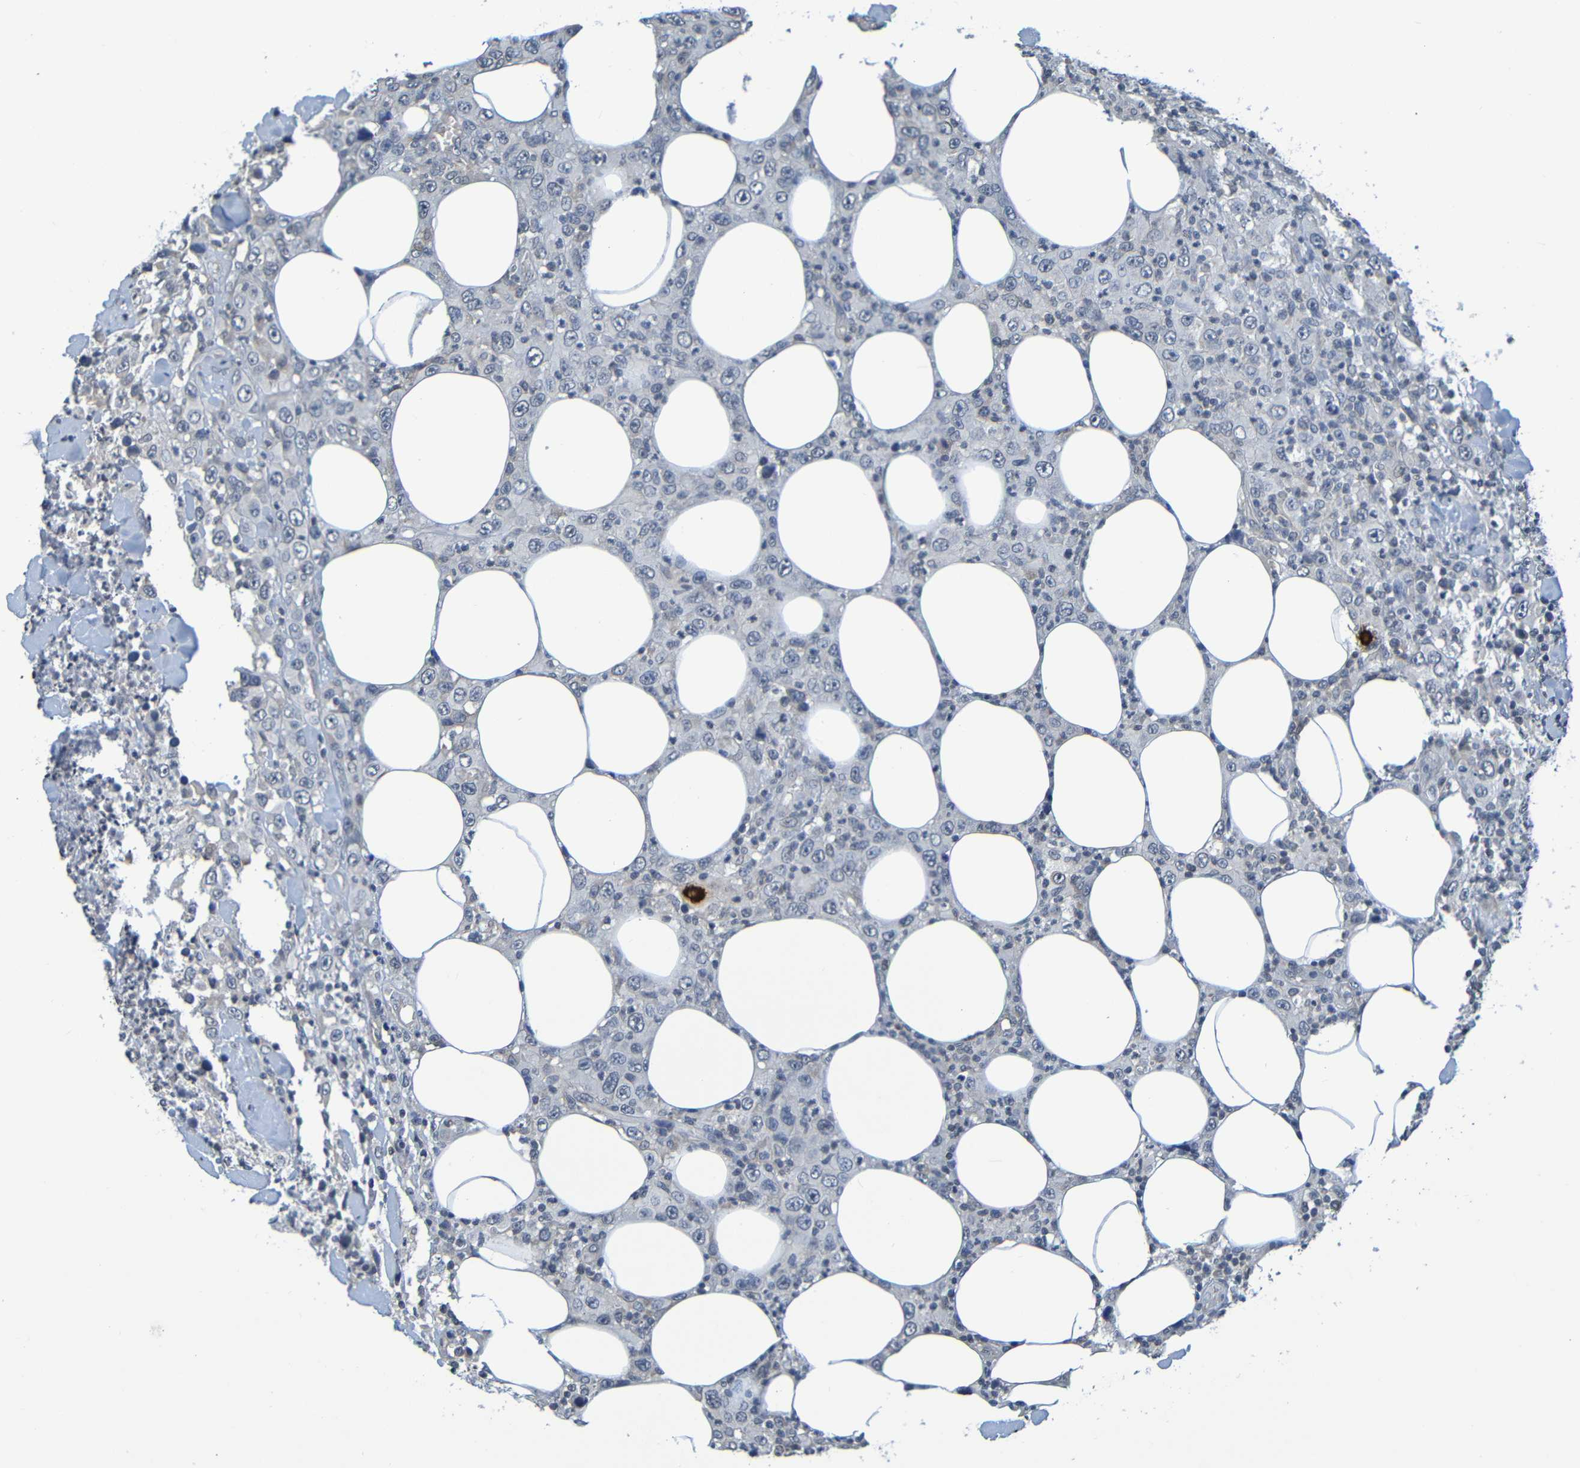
{"staining": {"intensity": "negative", "quantity": "none", "location": "none"}, "tissue": "thyroid cancer", "cell_type": "Tumor cells", "image_type": "cancer", "snomed": [{"axis": "morphology", "description": "Carcinoma, NOS"}, {"axis": "topography", "description": "Thyroid gland"}], "caption": "This histopathology image is of thyroid cancer (carcinoma) stained with immunohistochemistry to label a protein in brown with the nuclei are counter-stained blue. There is no staining in tumor cells.", "gene": "C3AR1", "patient": {"sex": "female", "age": 77}}